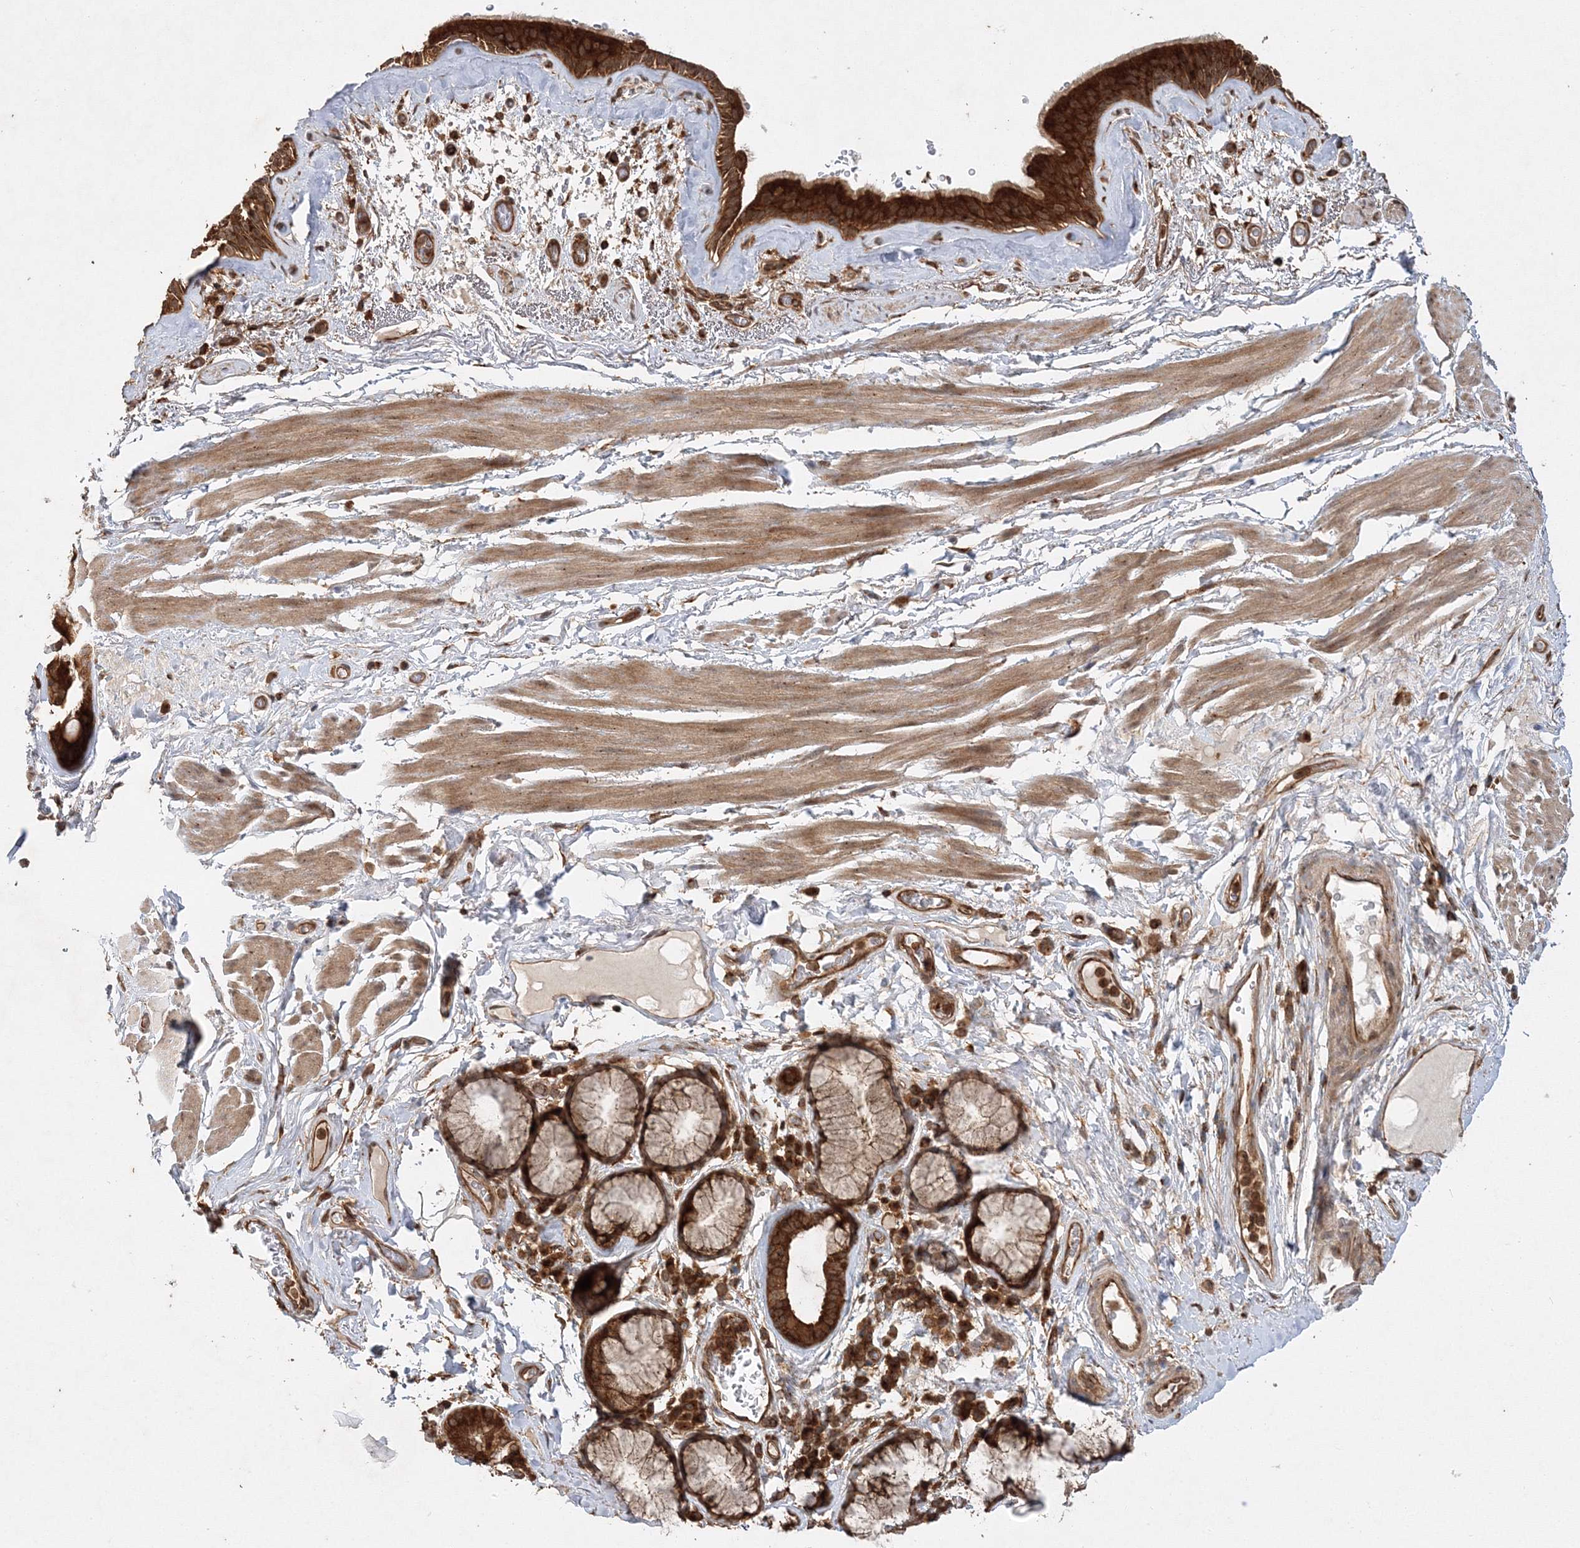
{"staining": {"intensity": "strong", "quantity": ">75%", "location": "cytoplasmic/membranous"}, "tissue": "bronchus", "cell_type": "Respiratory epithelial cells", "image_type": "normal", "snomed": [{"axis": "morphology", "description": "Normal tissue, NOS"}, {"axis": "topography", "description": "Cartilage tissue"}], "caption": "Human bronchus stained with a brown dye shows strong cytoplasmic/membranous positive staining in about >75% of respiratory epithelial cells.", "gene": "WDR37", "patient": {"sex": "female", "age": 63}}